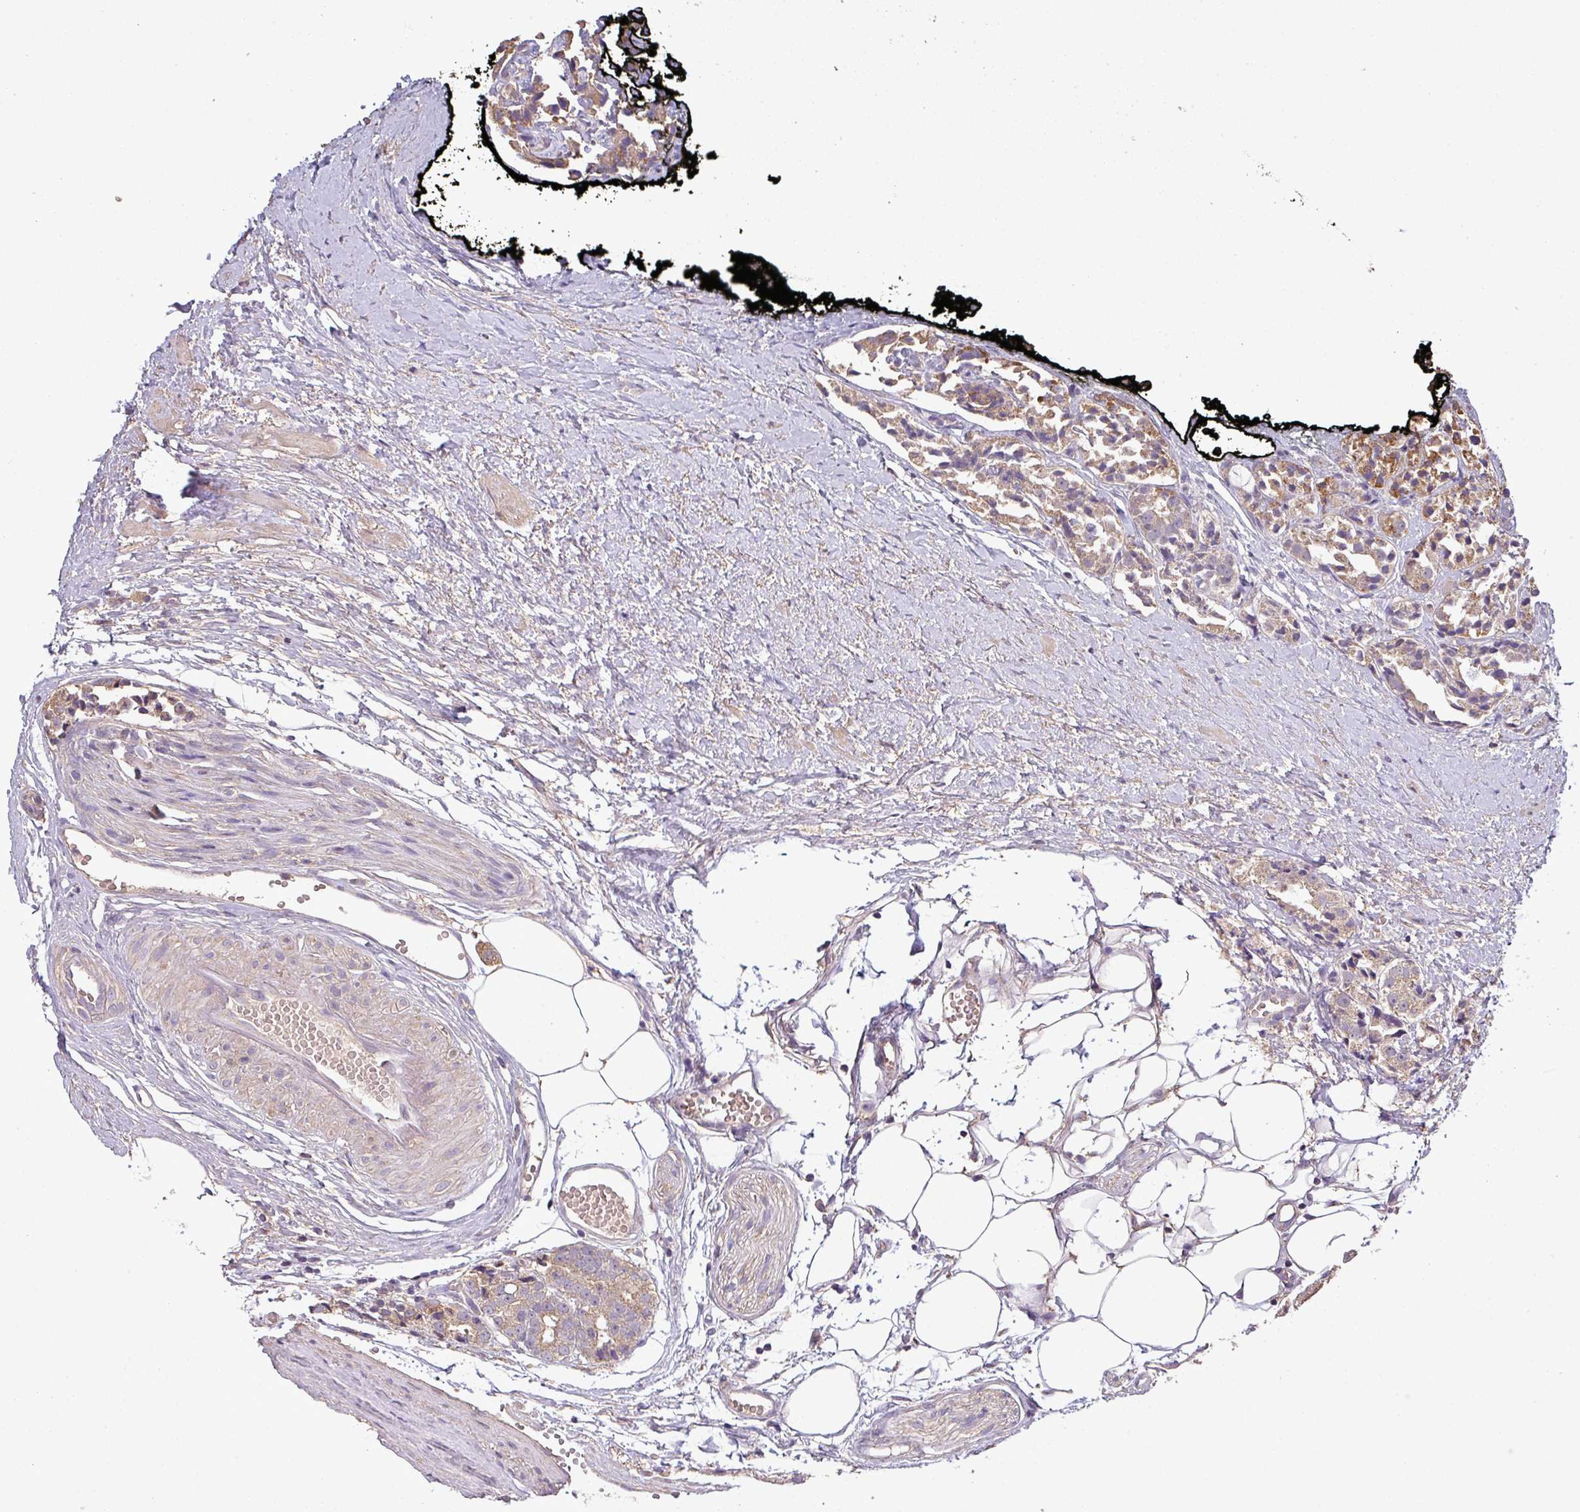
{"staining": {"intensity": "moderate", "quantity": ">75%", "location": "cytoplasmic/membranous"}, "tissue": "prostate cancer", "cell_type": "Tumor cells", "image_type": "cancer", "snomed": [{"axis": "morphology", "description": "Adenocarcinoma, High grade"}, {"axis": "topography", "description": "Prostate"}], "caption": "Protein staining displays moderate cytoplasmic/membranous expression in about >75% of tumor cells in adenocarcinoma (high-grade) (prostate).", "gene": "ISLR", "patient": {"sex": "male", "age": 71}}